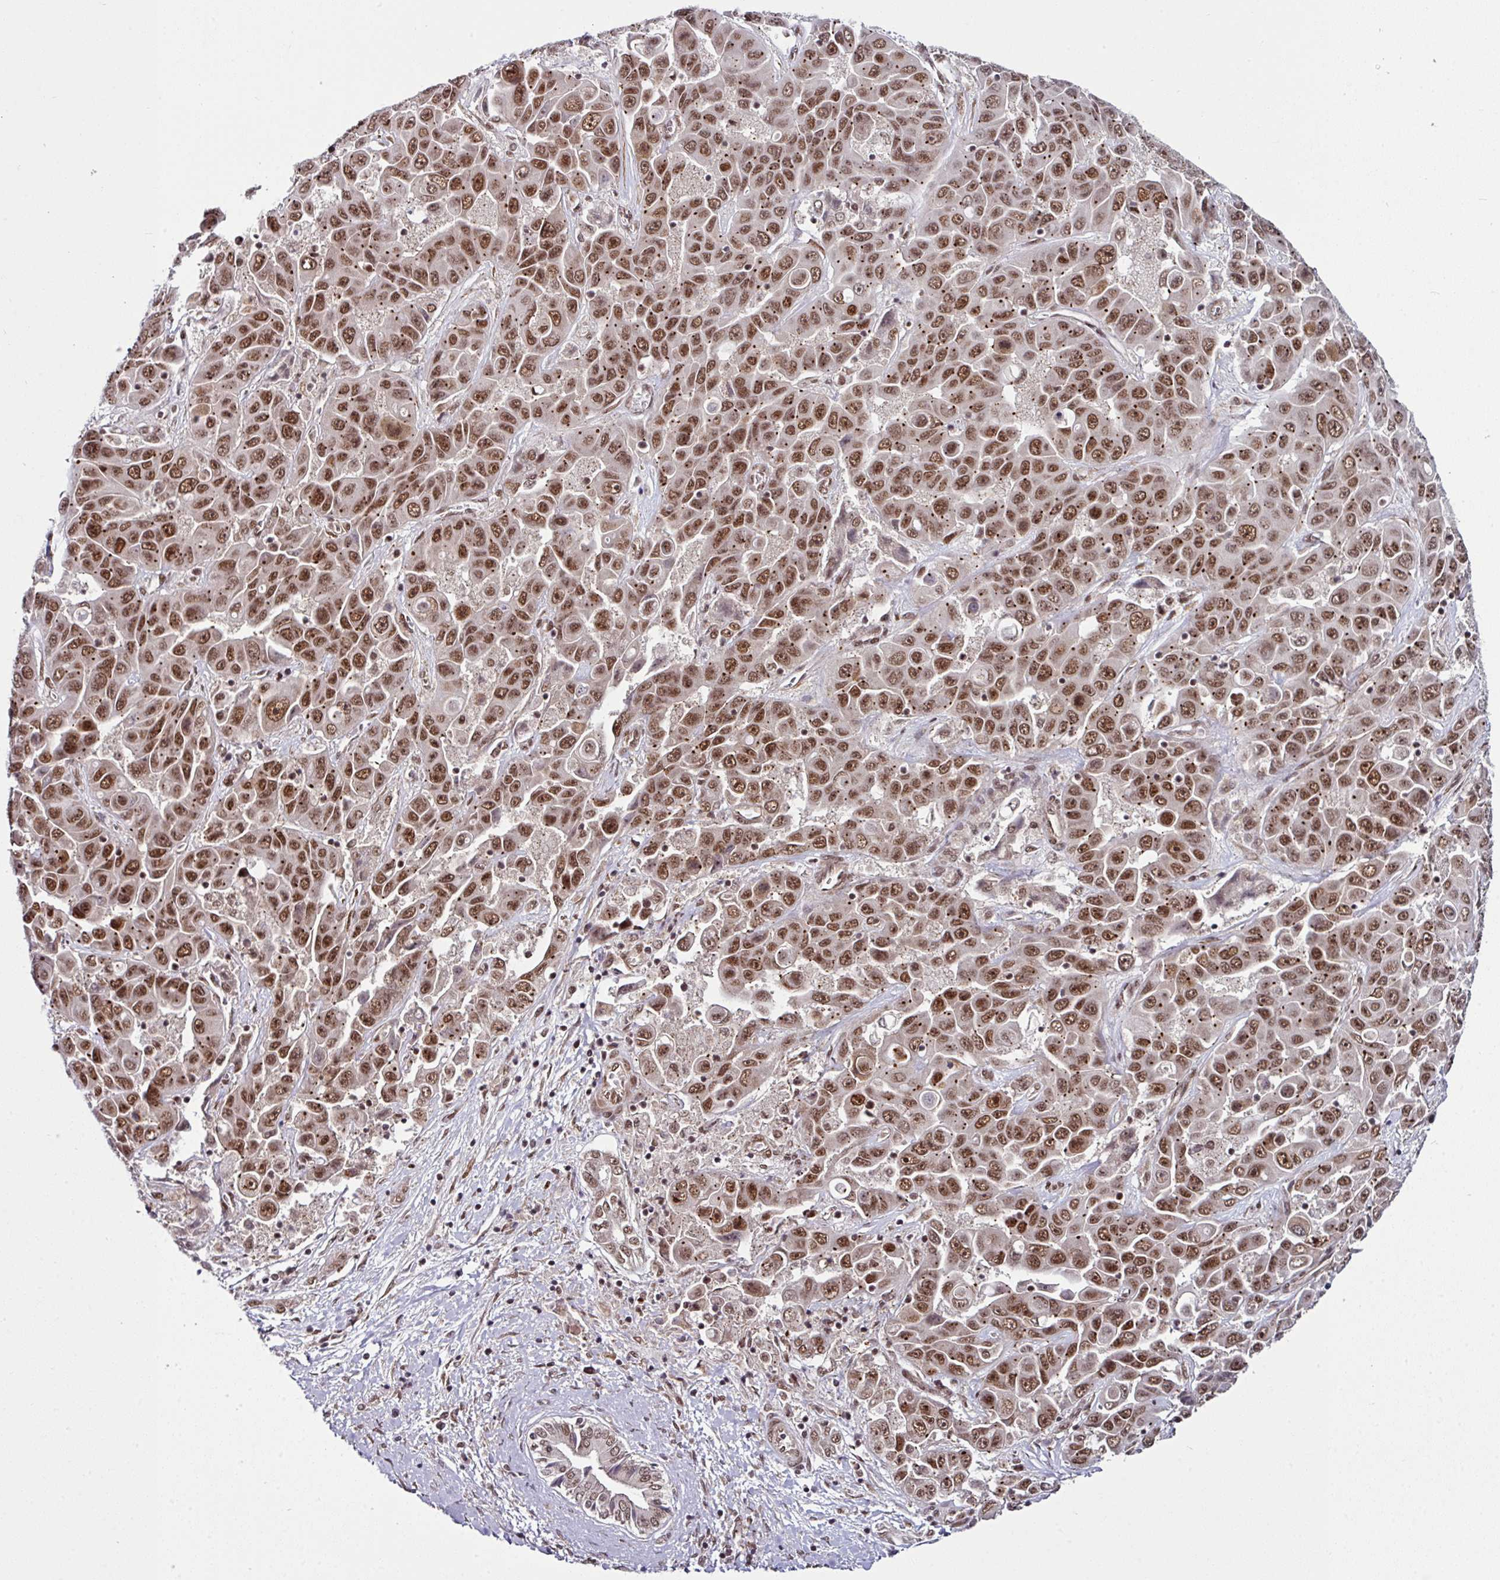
{"staining": {"intensity": "moderate", "quantity": ">75%", "location": "nuclear"}, "tissue": "liver cancer", "cell_type": "Tumor cells", "image_type": "cancer", "snomed": [{"axis": "morphology", "description": "Cholangiocarcinoma"}, {"axis": "topography", "description": "Liver"}], "caption": "This is an image of IHC staining of liver cancer (cholangiocarcinoma), which shows moderate expression in the nuclear of tumor cells.", "gene": "MORF4L2", "patient": {"sex": "female", "age": 52}}